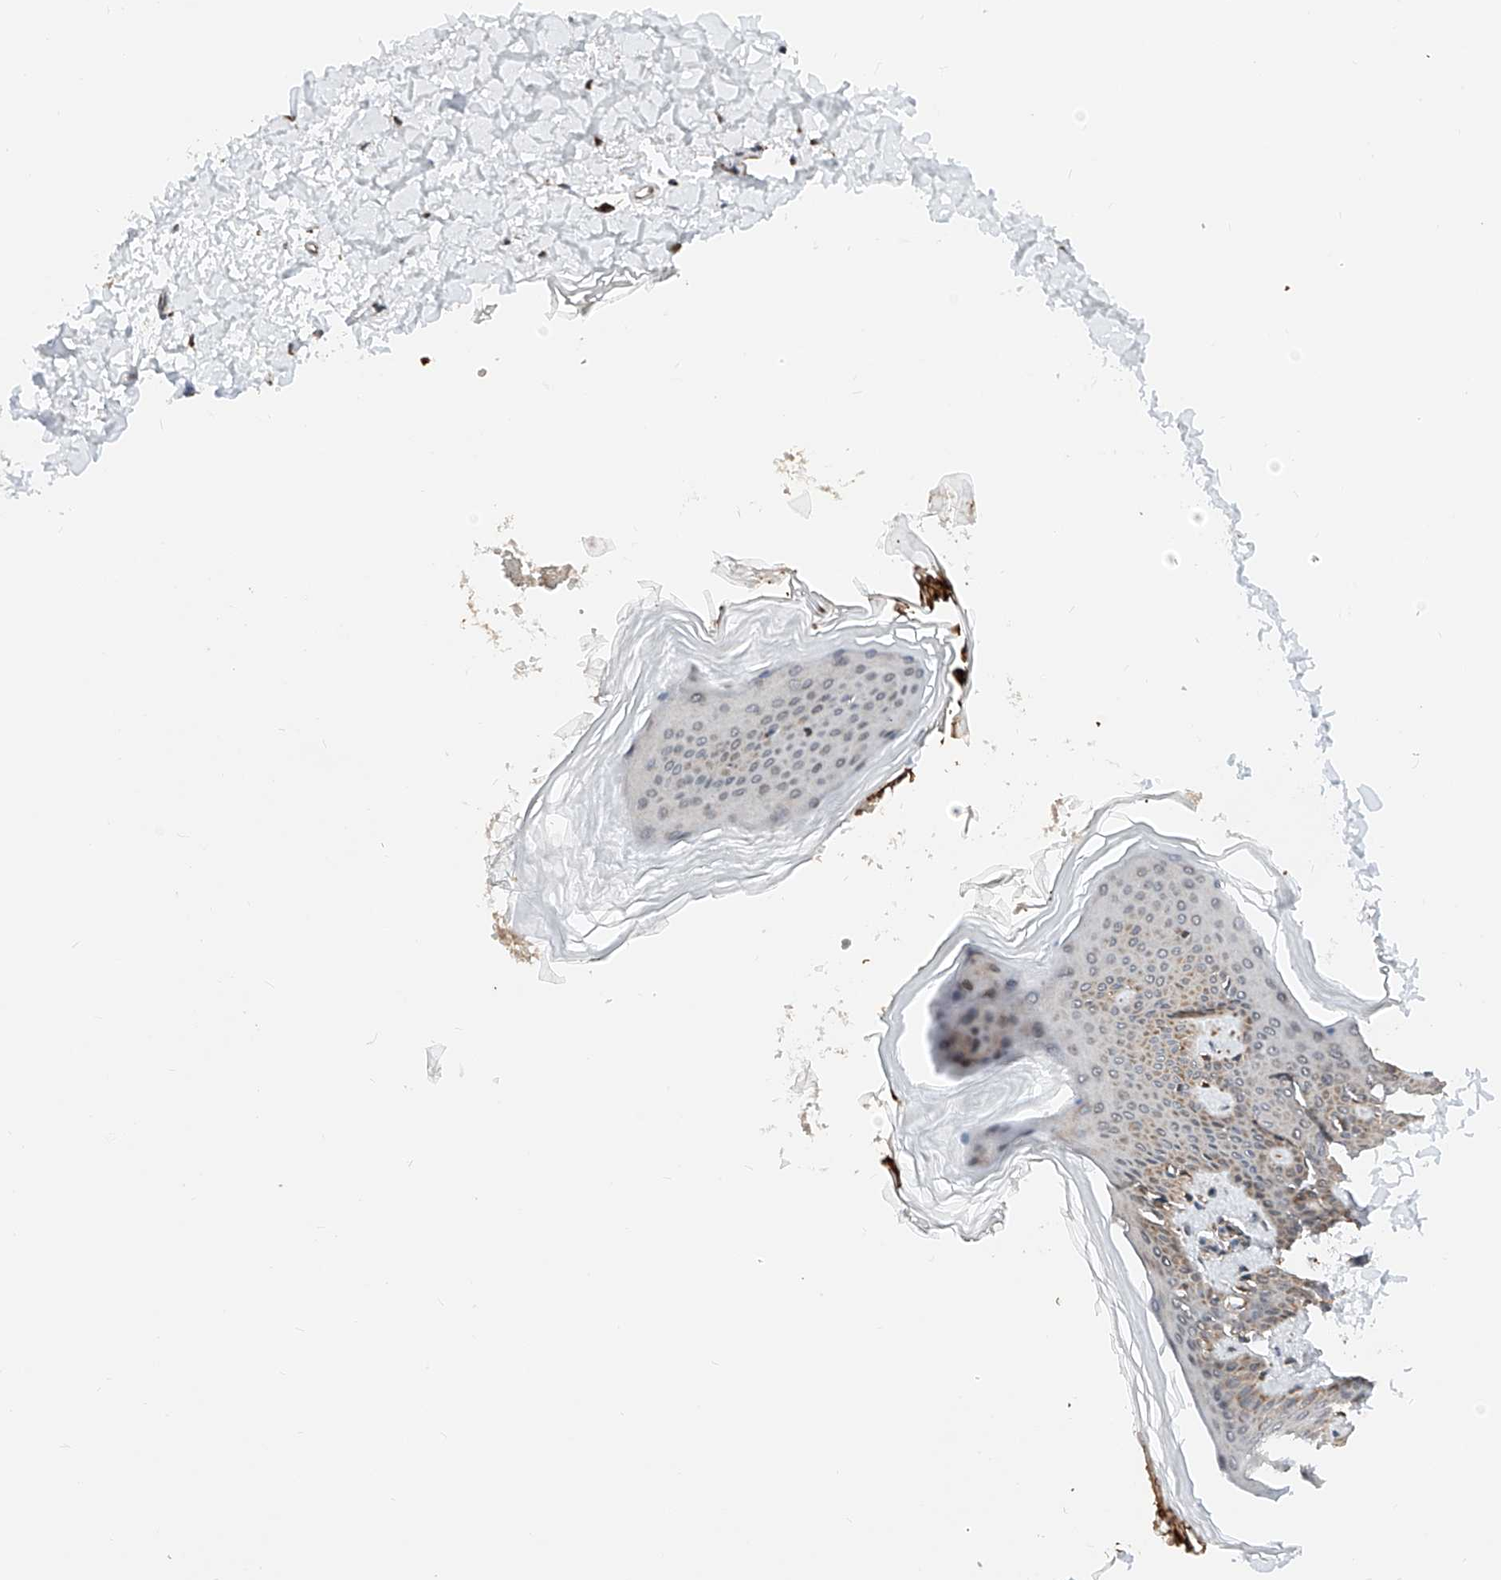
{"staining": {"intensity": "strong", "quantity": ">75%", "location": "cytoplasmic/membranous"}, "tissue": "skin", "cell_type": "Fibroblasts", "image_type": "normal", "snomed": [{"axis": "morphology", "description": "Normal tissue, NOS"}, {"axis": "topography", "description": "Skin"}], "caption": "Immunohistochemistry (IHC) (DAB) staining of benign skin displays strong cytoplasmic/membranous protein expression in about >75% of fibroblasts. The protein of interest is shown in brown color, while the nuclei are stained blue.", "gene": "ZSCAN29", "patient": {"sex": "female", "age": 27}}